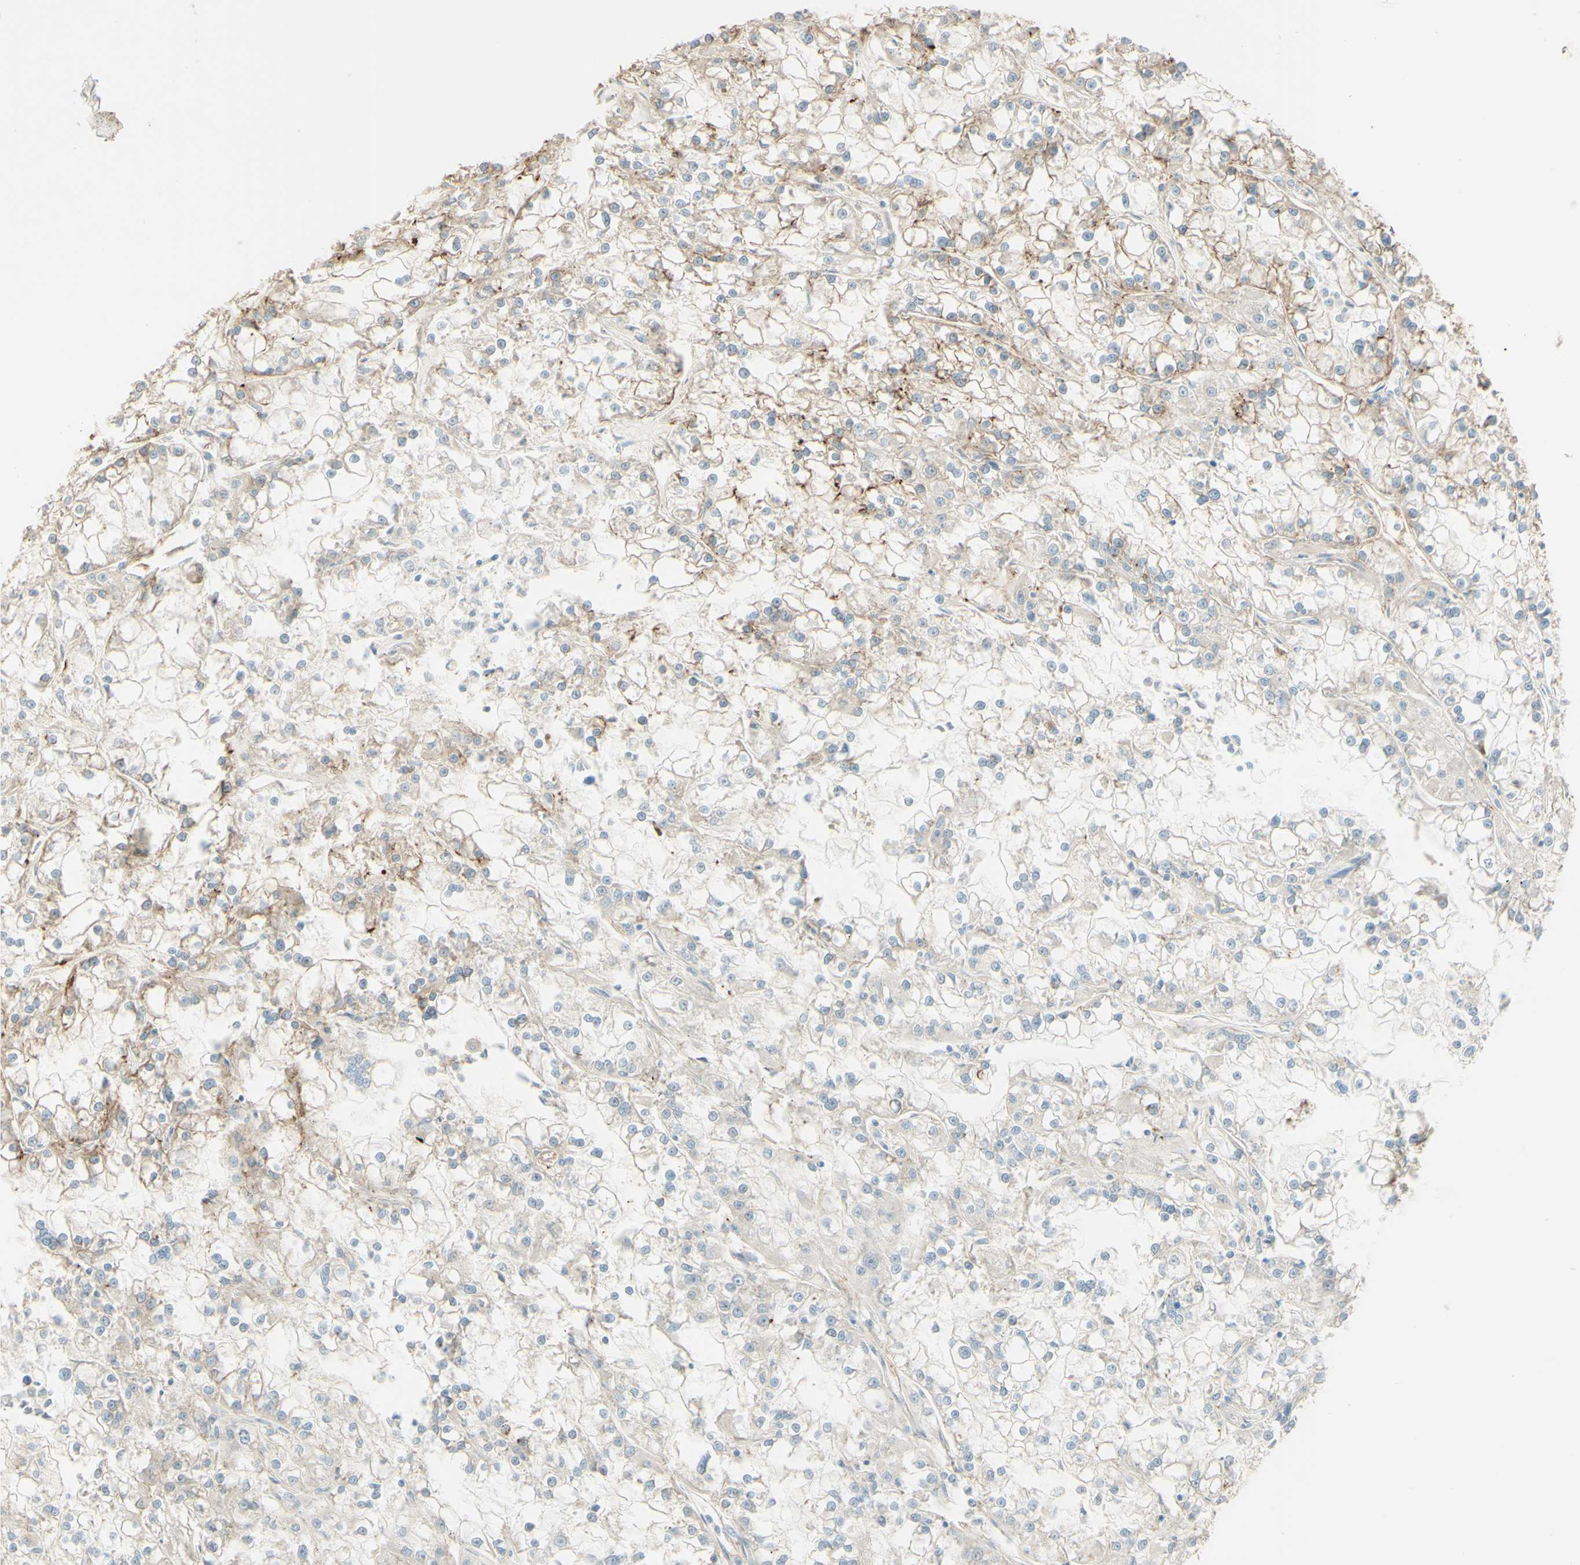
{"staining": {"intensity": "weak", "quantity": "25%-75%", "location": "cytoplasmic/membranous"}, "tissue": "renal cancer", "cell_type": "Tumor cells", "image_type": "cancer", "snomed": [{"axis": "morphology", "description": "Adenocarcinoma, NOS"}, {"axis": "topography", "description": "Kidney"}], "caption": "IHC micrograph of neoplastic tissue: adenocarcinoma (renal) stained using immunohistochemistry (IHC) demonstrates low levels of weak protein expression localized specifically in the cytoplasmic/membranous of tumor cells, appearing as a cytoplasmic/membranous brown color.", "gene": "RNF149", "patient": {"sex": "female", "age": 52}}